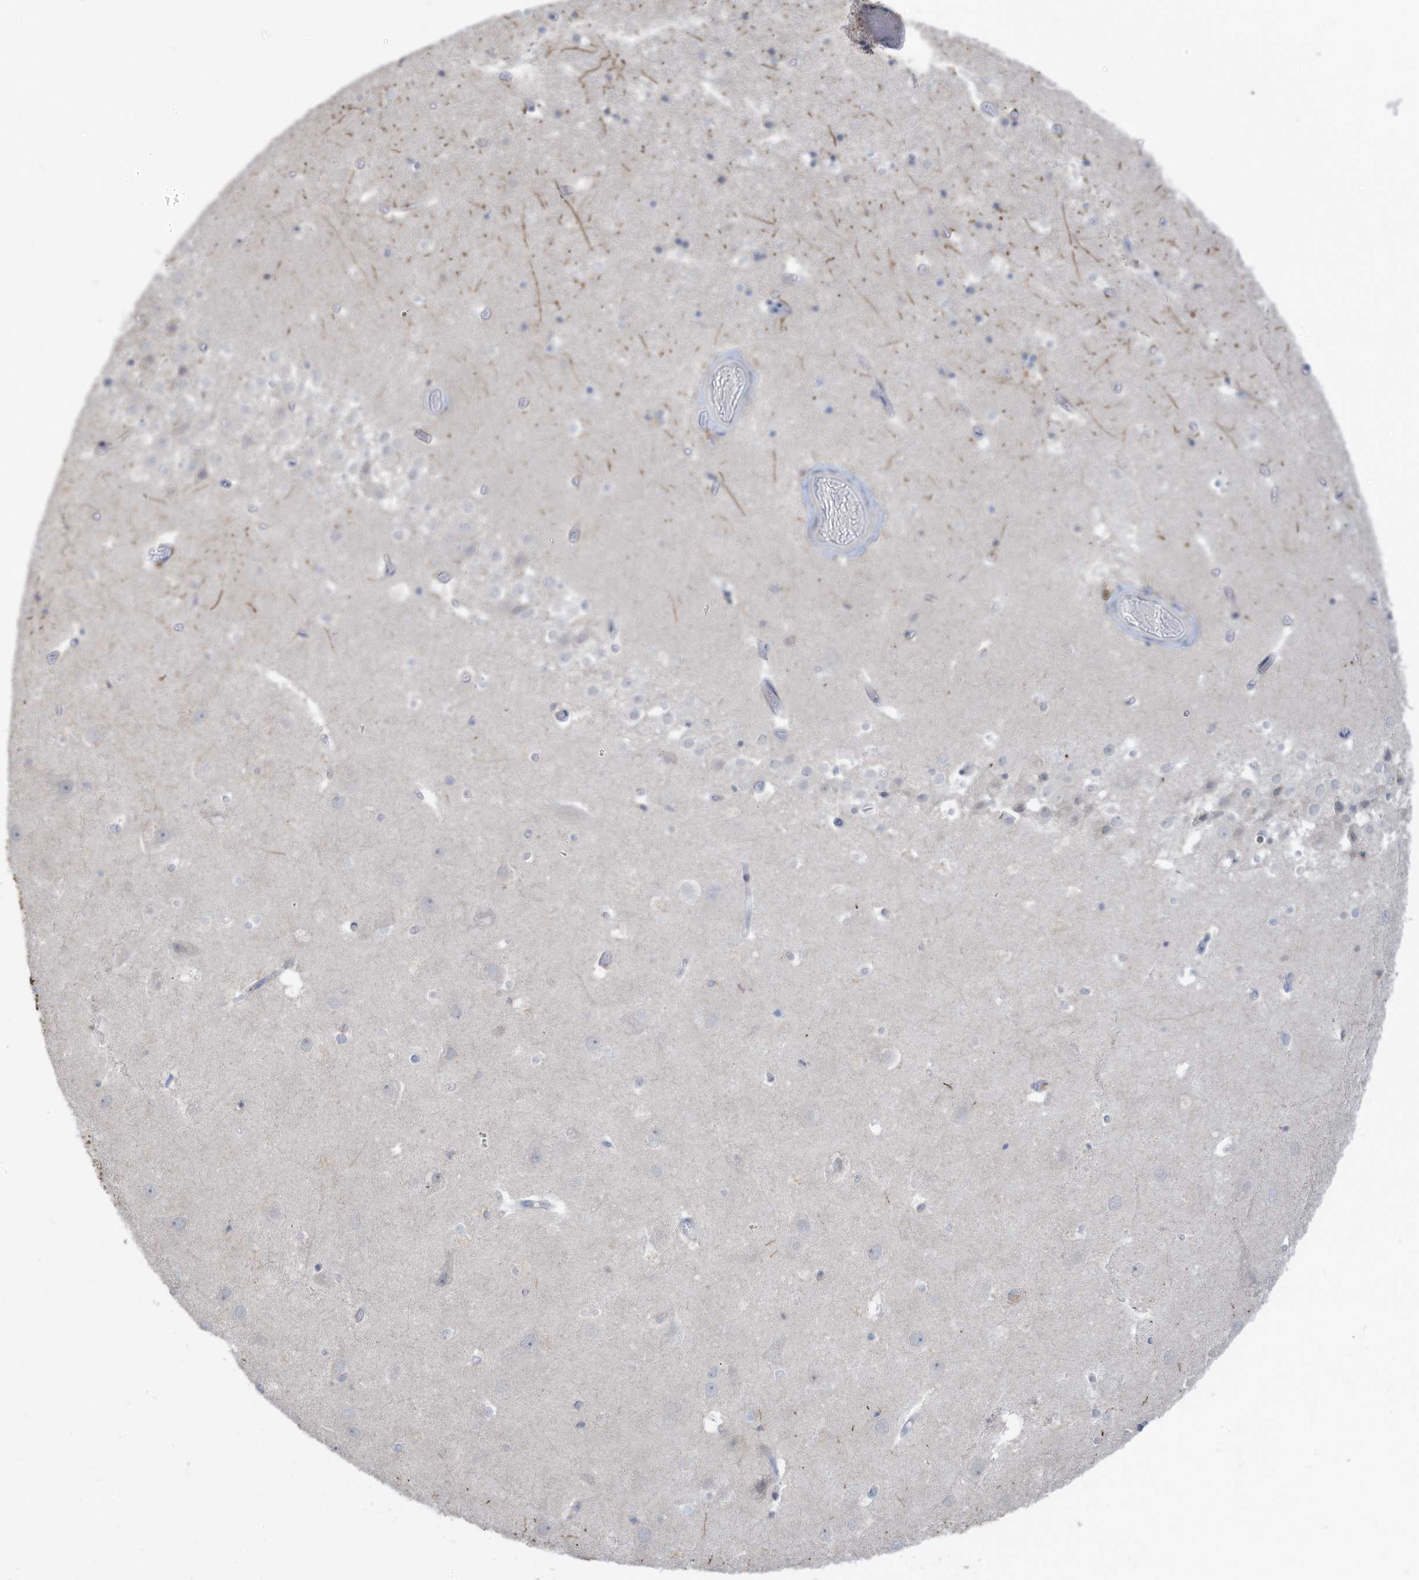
{"staining": {"intensity": "negative", "quantity": "none", "location": "none"}, "tissue": "hippocampus", "cell_type": "Glial cells", "image_type": "normal", "snomed": [{"axis": "morphology", "description": "Normal tissue, NOS"}, {"axis": "topography", "description": "Hippocampus"}], "caption": "Immunohistochemistry (IHC) photomicrograph of normal human hippocampus stained for a protein (brown), which reveals no expression in glial cells.", "gene": "SLC1A5", "patient": {"sex": "female", "age": 52}}